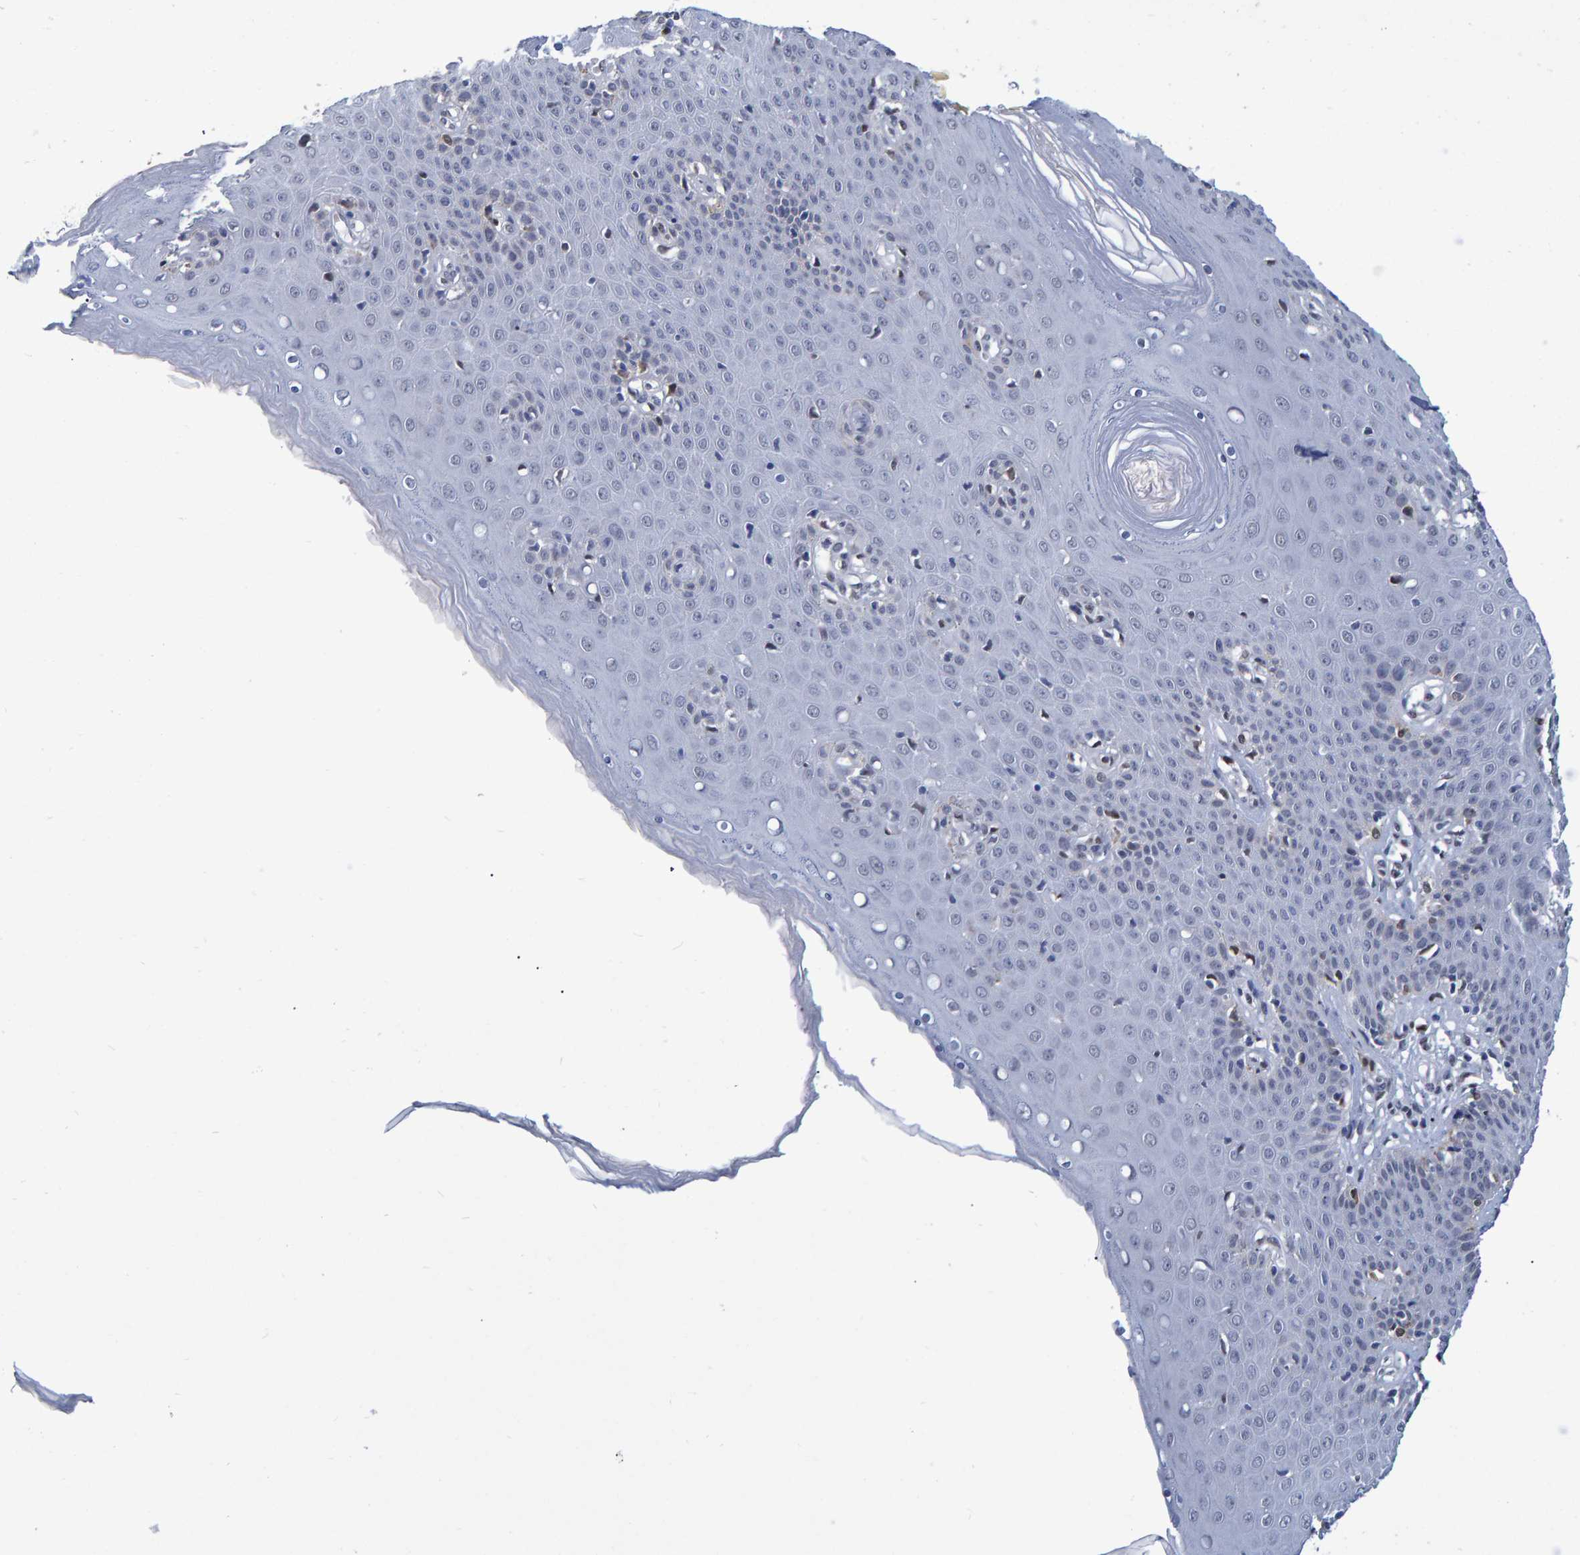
{"staining": {"intensity": "moderate", "quantity": "<25%", "location": "cytoplasmic/membranous"}, "tissue": "skin", "cell_type": "Epidermal cells", "image_type": "normal", "snomed": [{"axis": "morphology", "description": "Normal tissue, NOS"}, {"axis": "topography", "description": "Vulva"}], "caption": "Protein analysis of benign skin shows moderate cytoplasmic/membranous expression in about <25% of epidermal cells.", "gene": "QKI", "patient": {"sex": "female", "age": 66}}